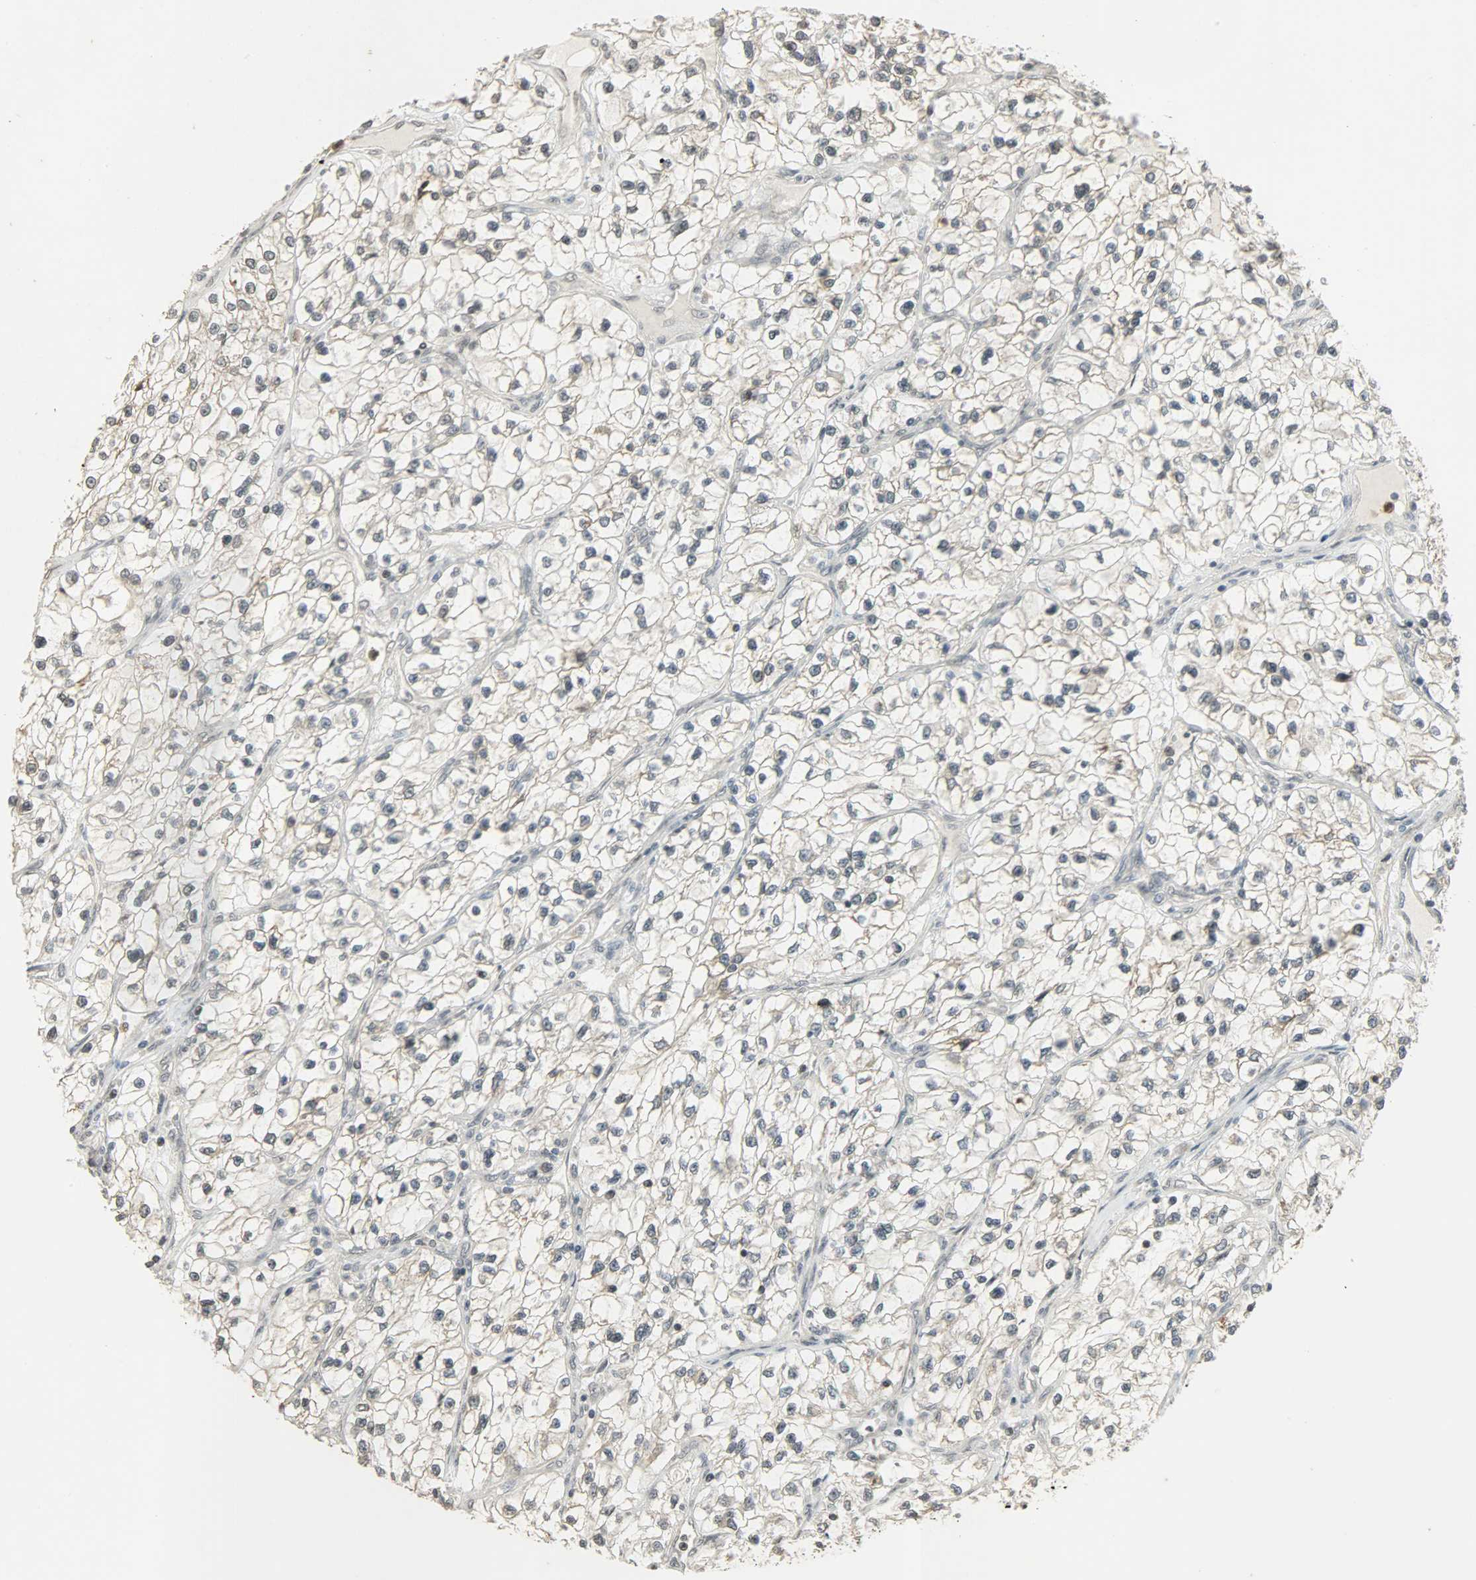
{"staining": {"intensity": "negative", "quantity": "none", "location": "none"}, "tissue": "renal cancer", "cell_type": "Tumor cells", "image_type": "cancer", "snomed": [{"axis": "morphology", "description": "Adenocarcinoma, NOS"}, {"axis": "topography", "description": "Kidney"}], "caption": "A micrograph of renal cancer (adenocarcinoma) stained for a protein reveals no brown staining in tumor cells.", "gene": "SMARCA5", "patient": {"sex": "female", "age": 57}}